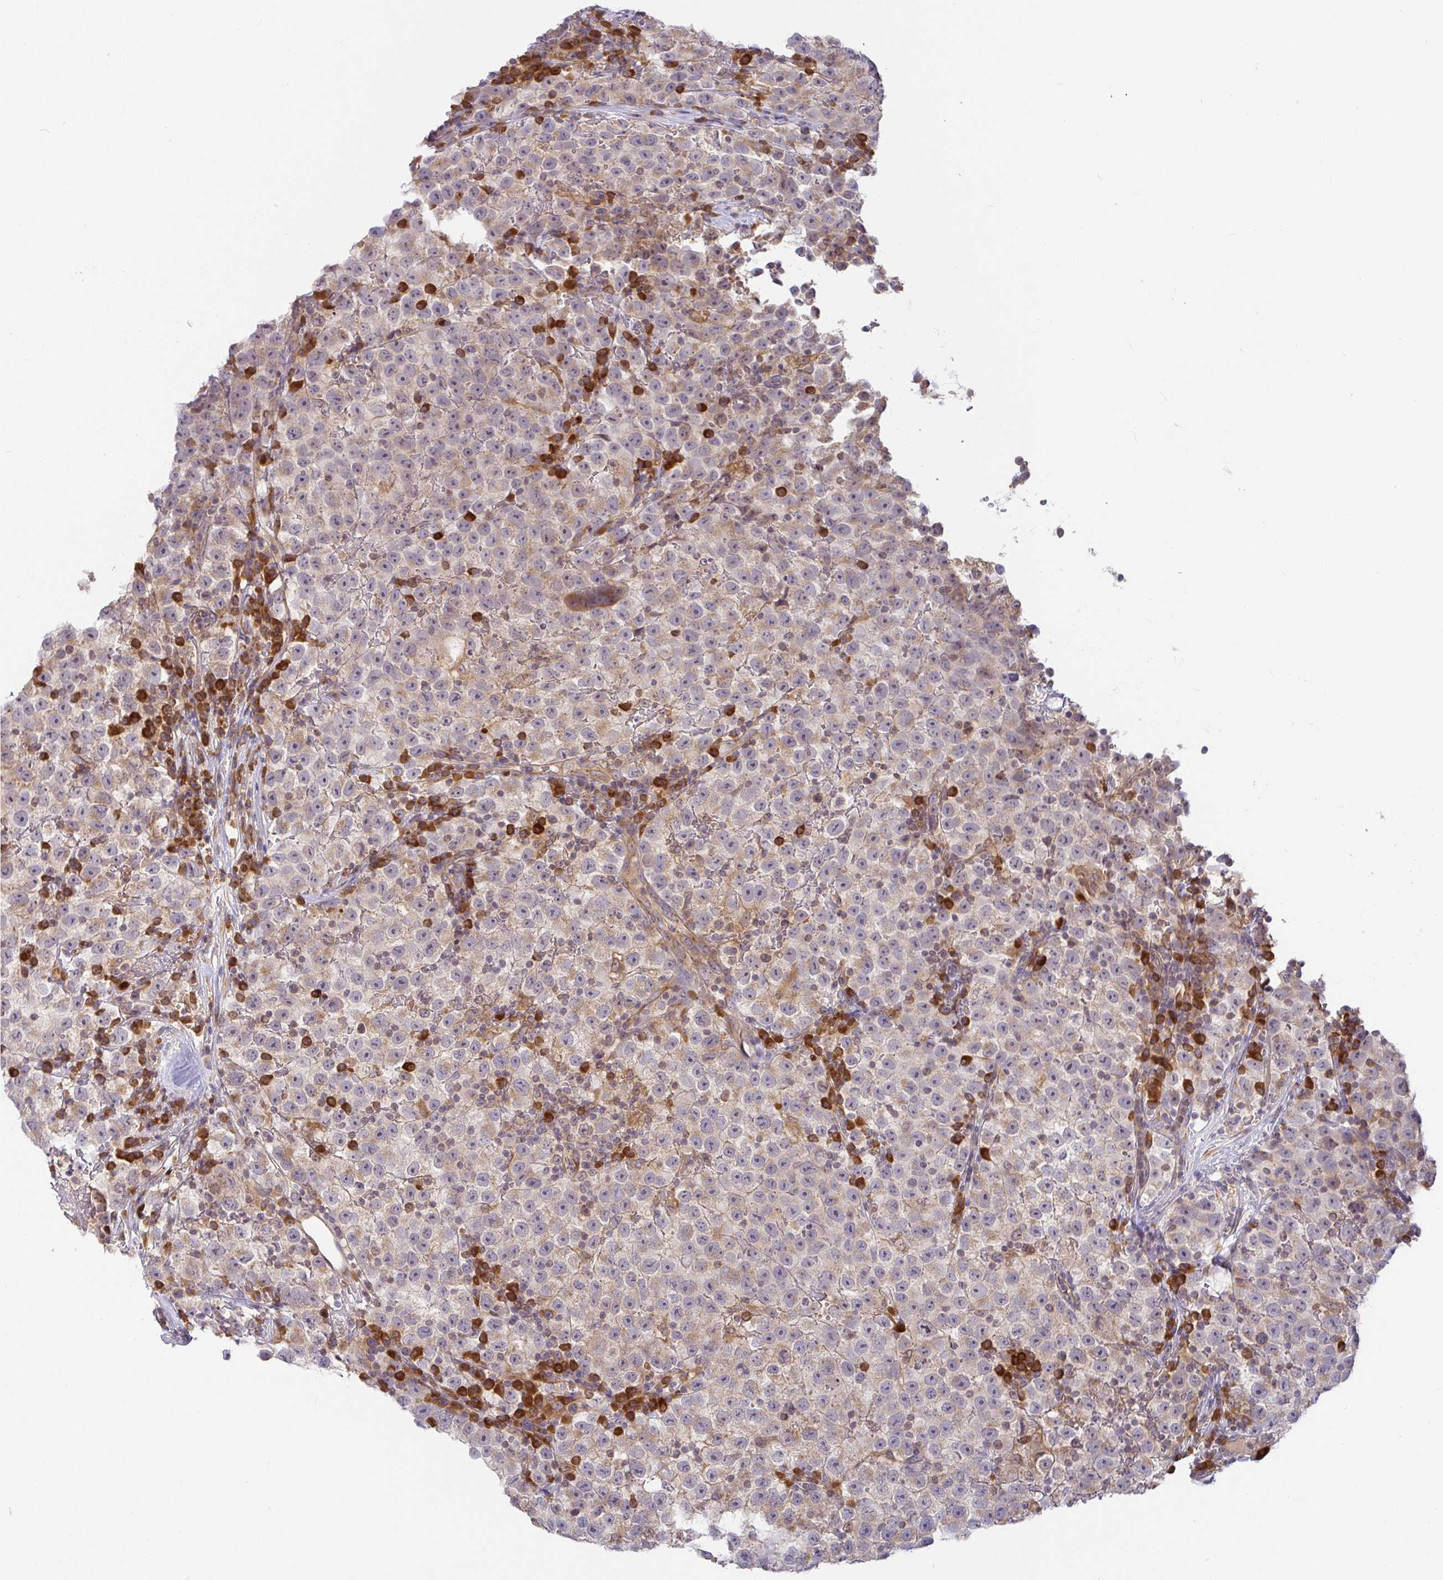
{"staining": {"intensity": "weak", "quantity": "25%-75%", "location": "cytoplasmic/membranous"}, "tissue": "testis cancer", "cell_type": "Tumor cells", "image_type": "cancer", "snomed": [{"axis": "morphology", "description": "Seminoma, NOS"}, {"axis": "topography", "description": "Testis"}], "caption": "Testis seminoma tissue exhibits weak cytoplasmic/membranous expression in about 25%-75% of tumor cells", "gene": "DERL2", "patient": {"sex": "male", "age": 22}}